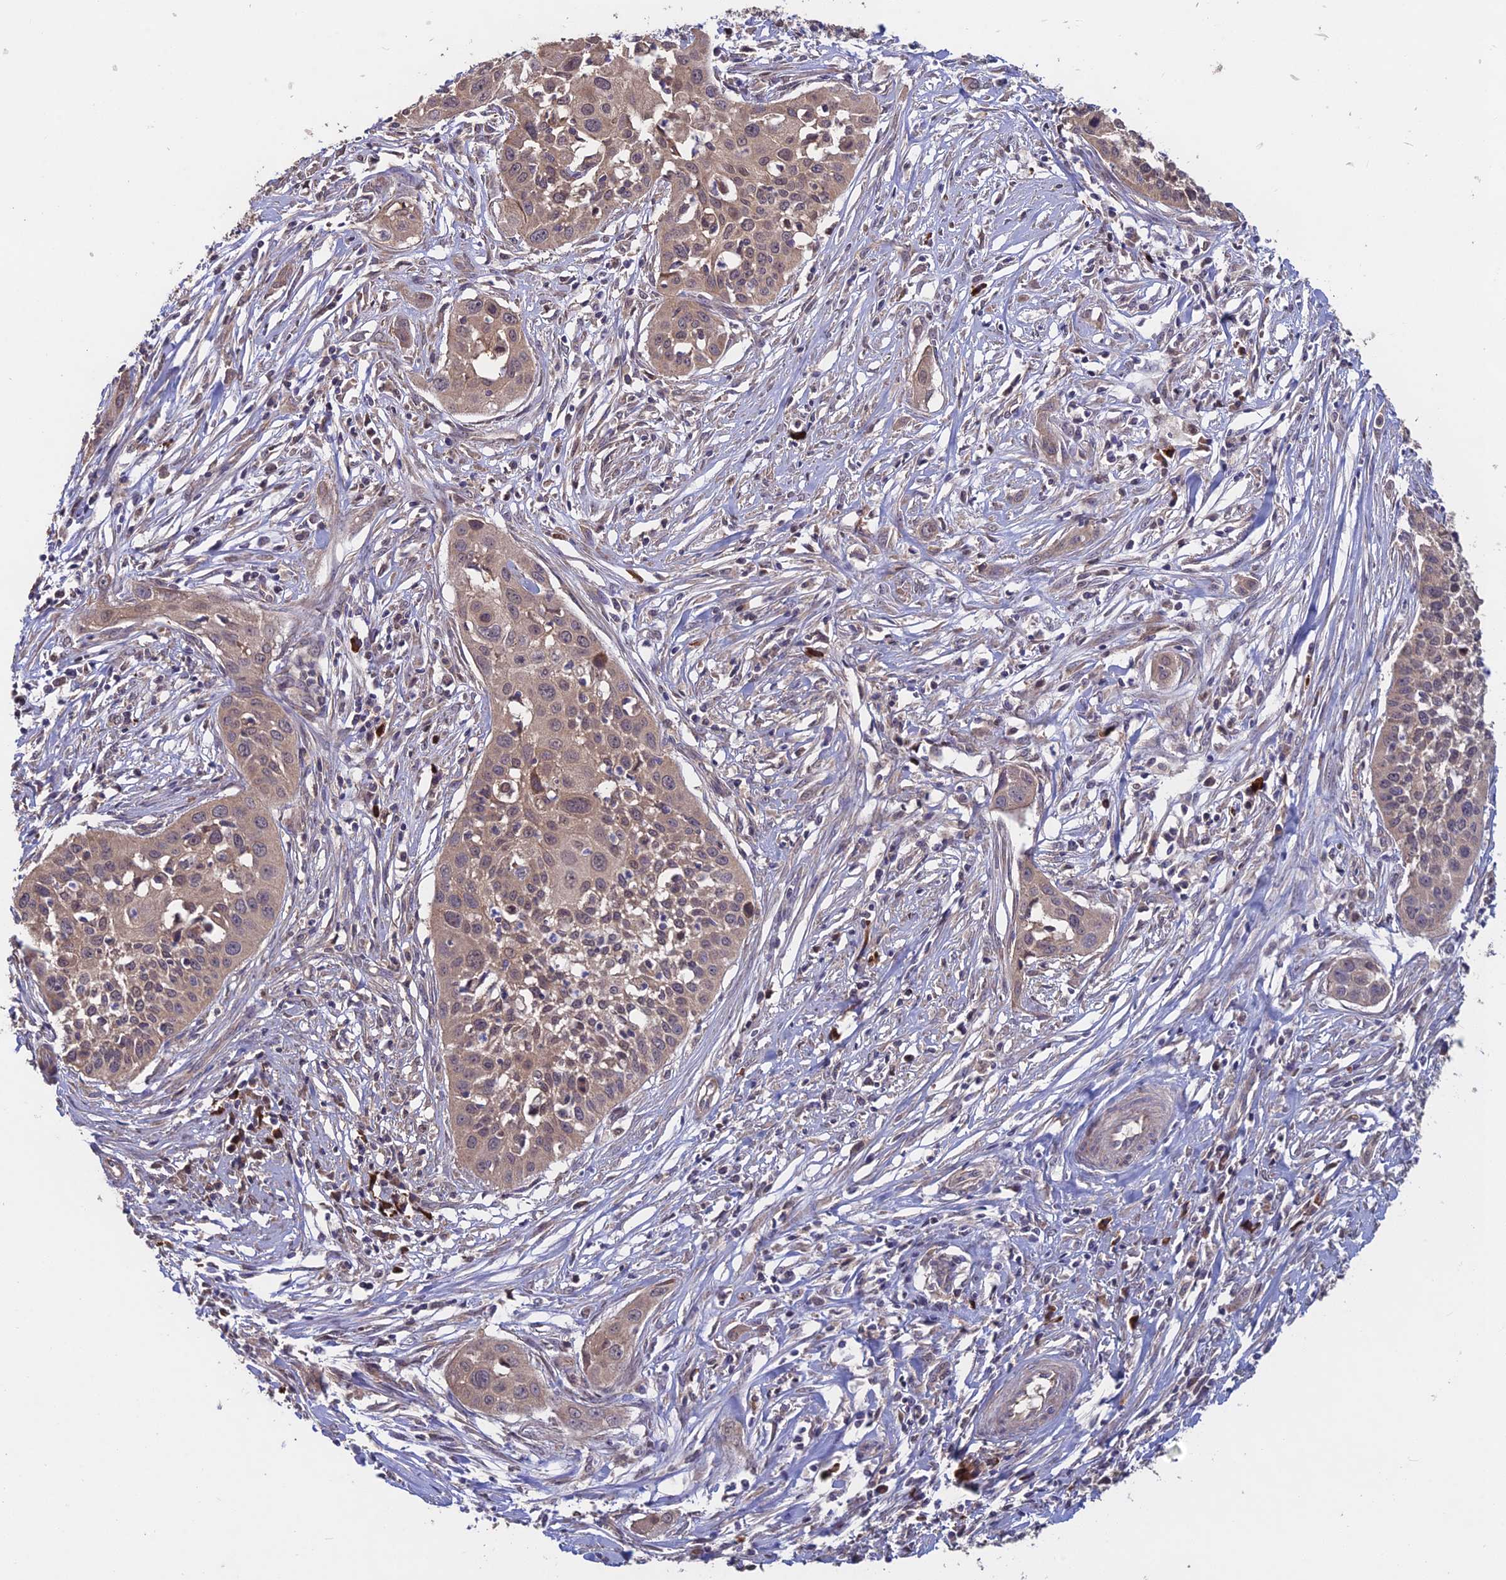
{"staining": {"intensity": "weak", "quantity": ">75%", "location": "cytoplasmic/membranous"}, "tissue": "cervical cancer", "cell_type": "Tumor cells", "image_type": "cancer", "snomed": [{"axis": "morphology", "description": "Squamous cell carcinoma, NOS"}, {"axis": "topography", "description": "Cervix"}], "caption": "Protein analysis of cervical cancer tissue demonstrates weak cytoplasmic/membranous positivity in about >75% of tumor cells.", "gene": "SHISA5", "patient": {"sex": "female", "age": 34}}